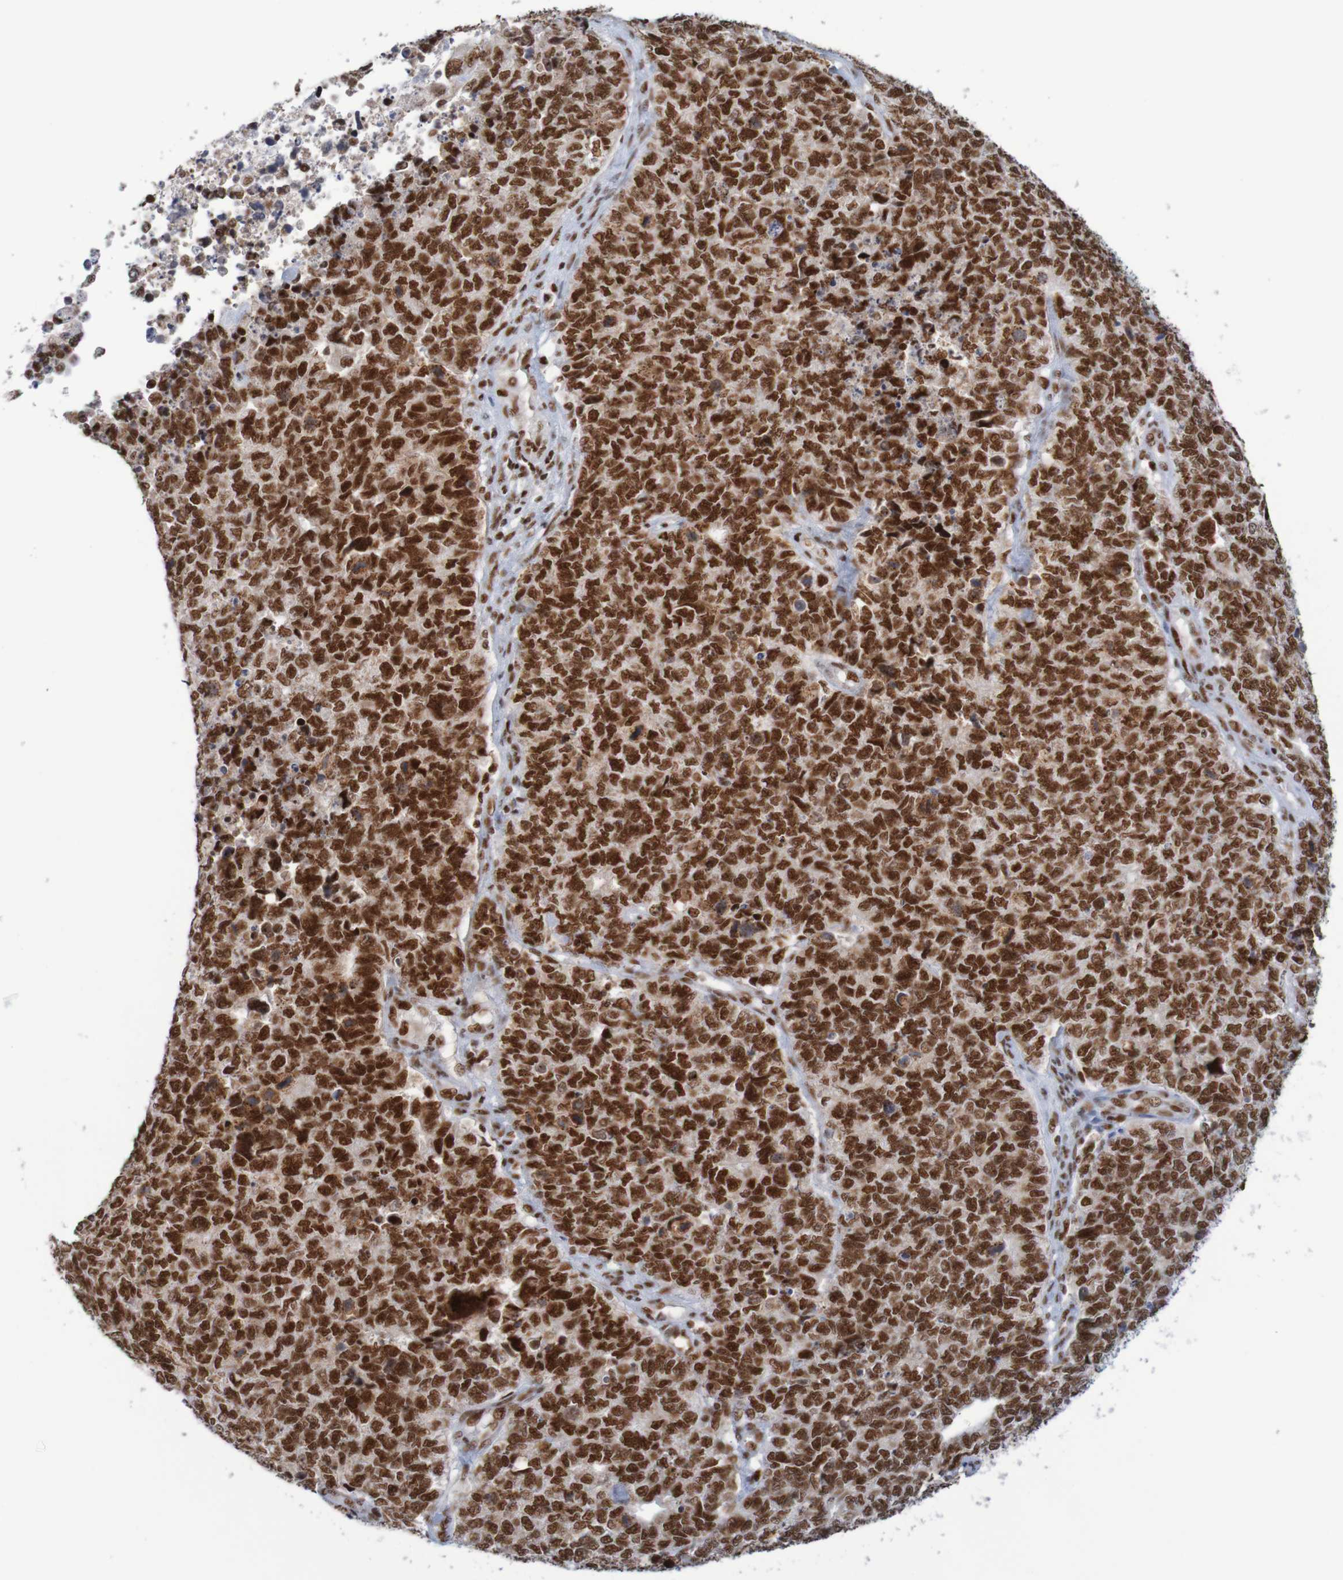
{"staining": {"intensity": "strong", "quantity": ">75%", "location": "nuclear"}, "tissue": "cervical cancer", "cell_type": "Tumor cells", "image_type": "cancer", "snomed": [{"axis": "morphology", "description": "Squamous cell carcinoma, NOS"}, {"axis": "topography", "description": "Cervix"}], "caption": "Strong nuclear protein expression is identified in approximately >75% of tumor cells in squamous cell carcinoma (cervical).", "gene": "THRAP3", "patient": {"sex": "female", "age": 63}}